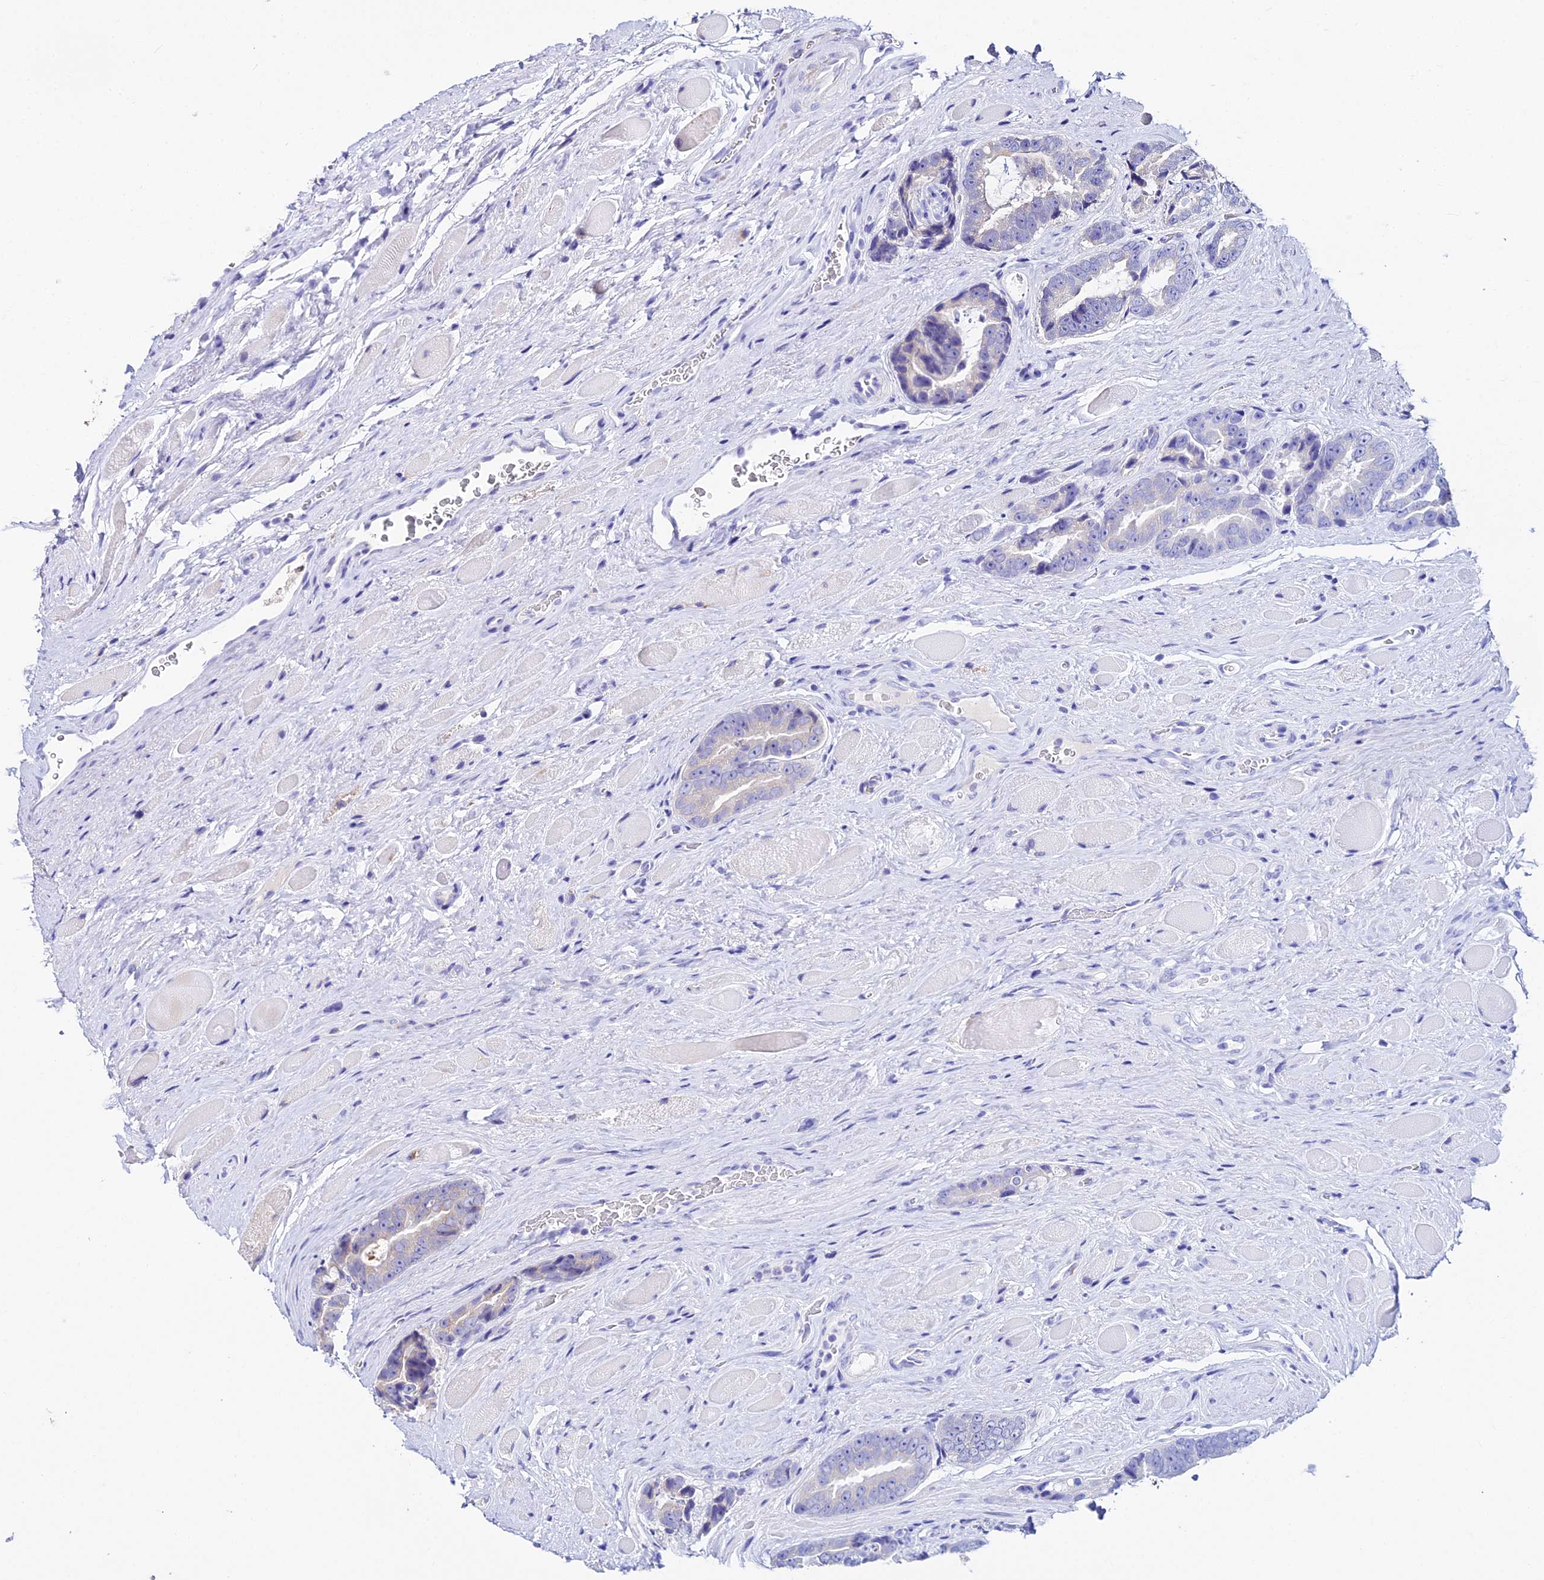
{"staining": {"intensity": "negative", "quantity": "none", "location": "none"}, "tissue": "prostate cancer", "cell_type": "Tumor cells", "image_type": "cancer", "snomed": [{"axis": "morphology", "description": "Adenocarcinoma, High grade"}, {"axis": "topography", "description": "Prostate"}], "caption": "Tumor cells show no significant positivity in prostate cancer.", "gene": "PEX19", "patient": {"sex": "male", "age": 72}}